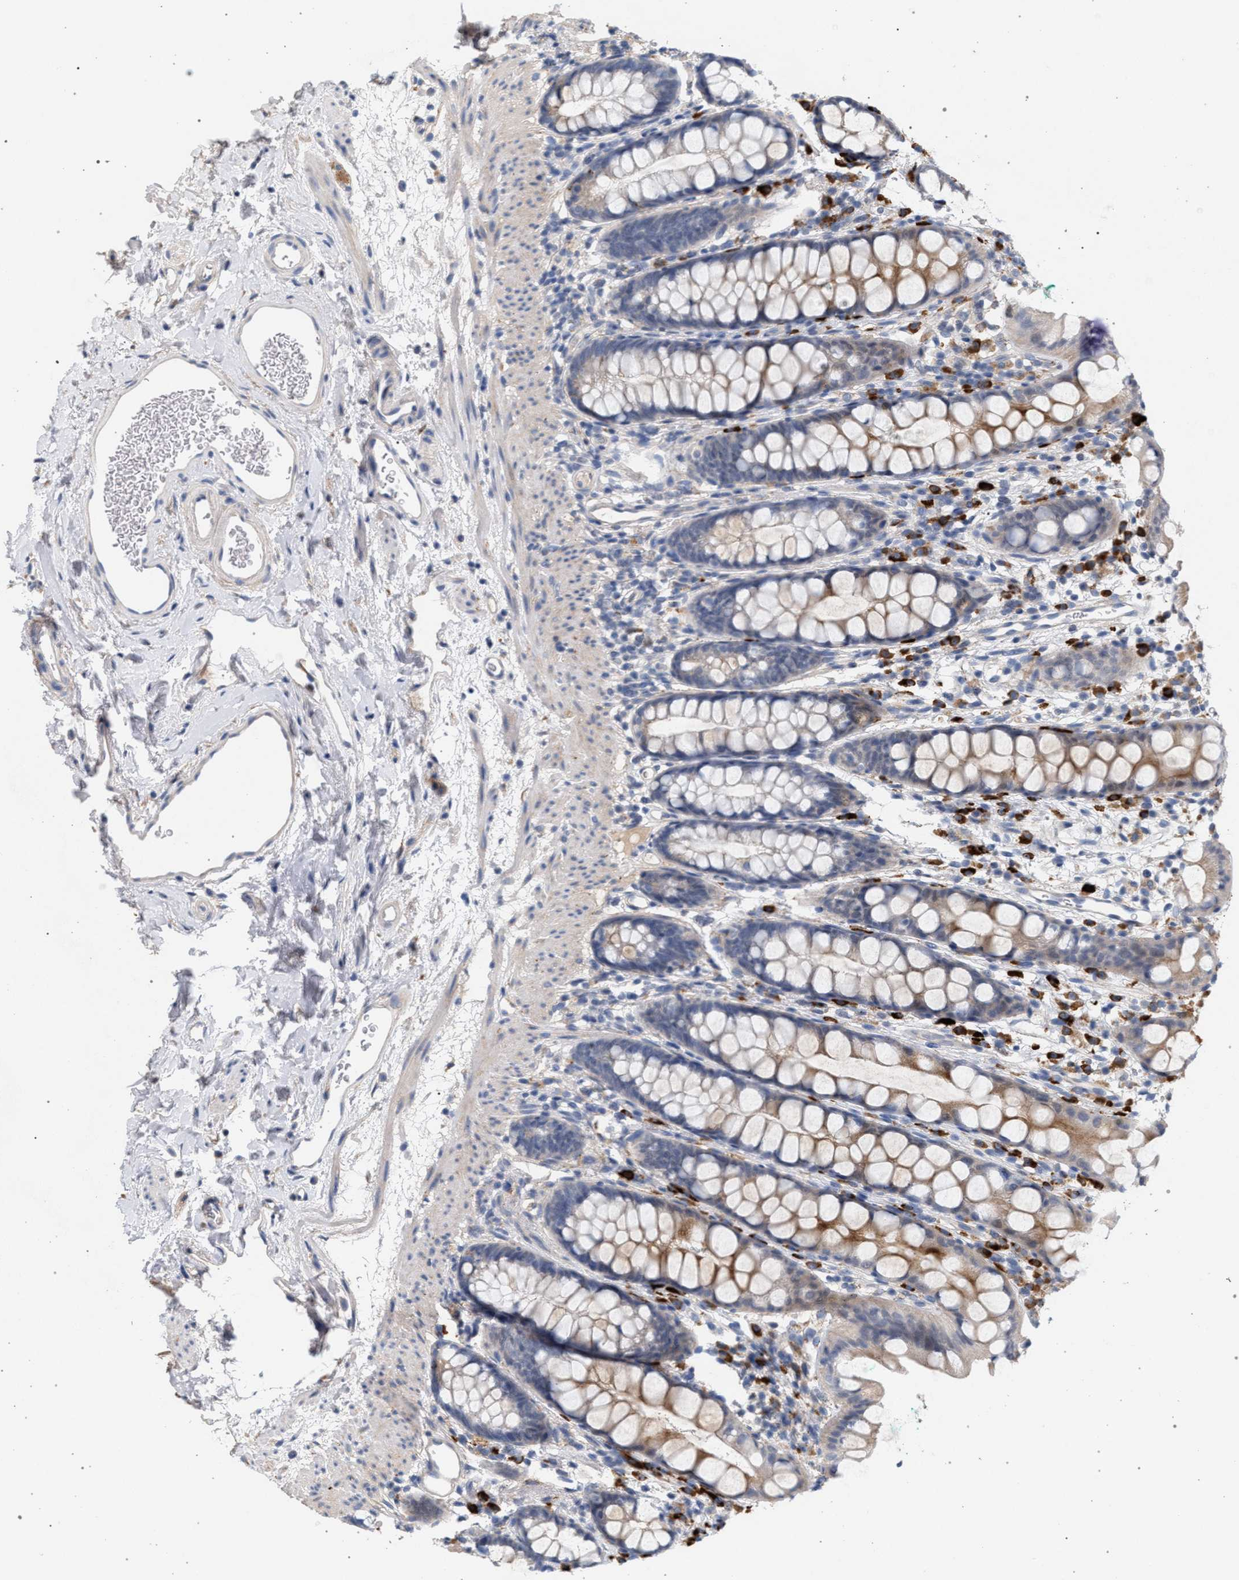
{"staining": {"intensity": "moderate", "quantity": "<25%", "location": "cytoplasmic/membranous"}, "tissue": "rectum", "cell_type": "Glandular cells", "image_type": "normal", "snomed": [{"axis": "morphology", "description": "Normal tissue, NOS"}, {"axis": "topography", "description": "Rectum"}], "caption": "Brown immunohistochemical staining in normal rectum reveals moderate cytoplasmic/membranous staining in about <25% of glandular cells. The staining is performed using DAB brown chromogen to label protein expression. The nuclei are counter-stained blue using hematoxylin.", "gene": "MAMDC2", "patient": {"sex": "female", "age": 65}}